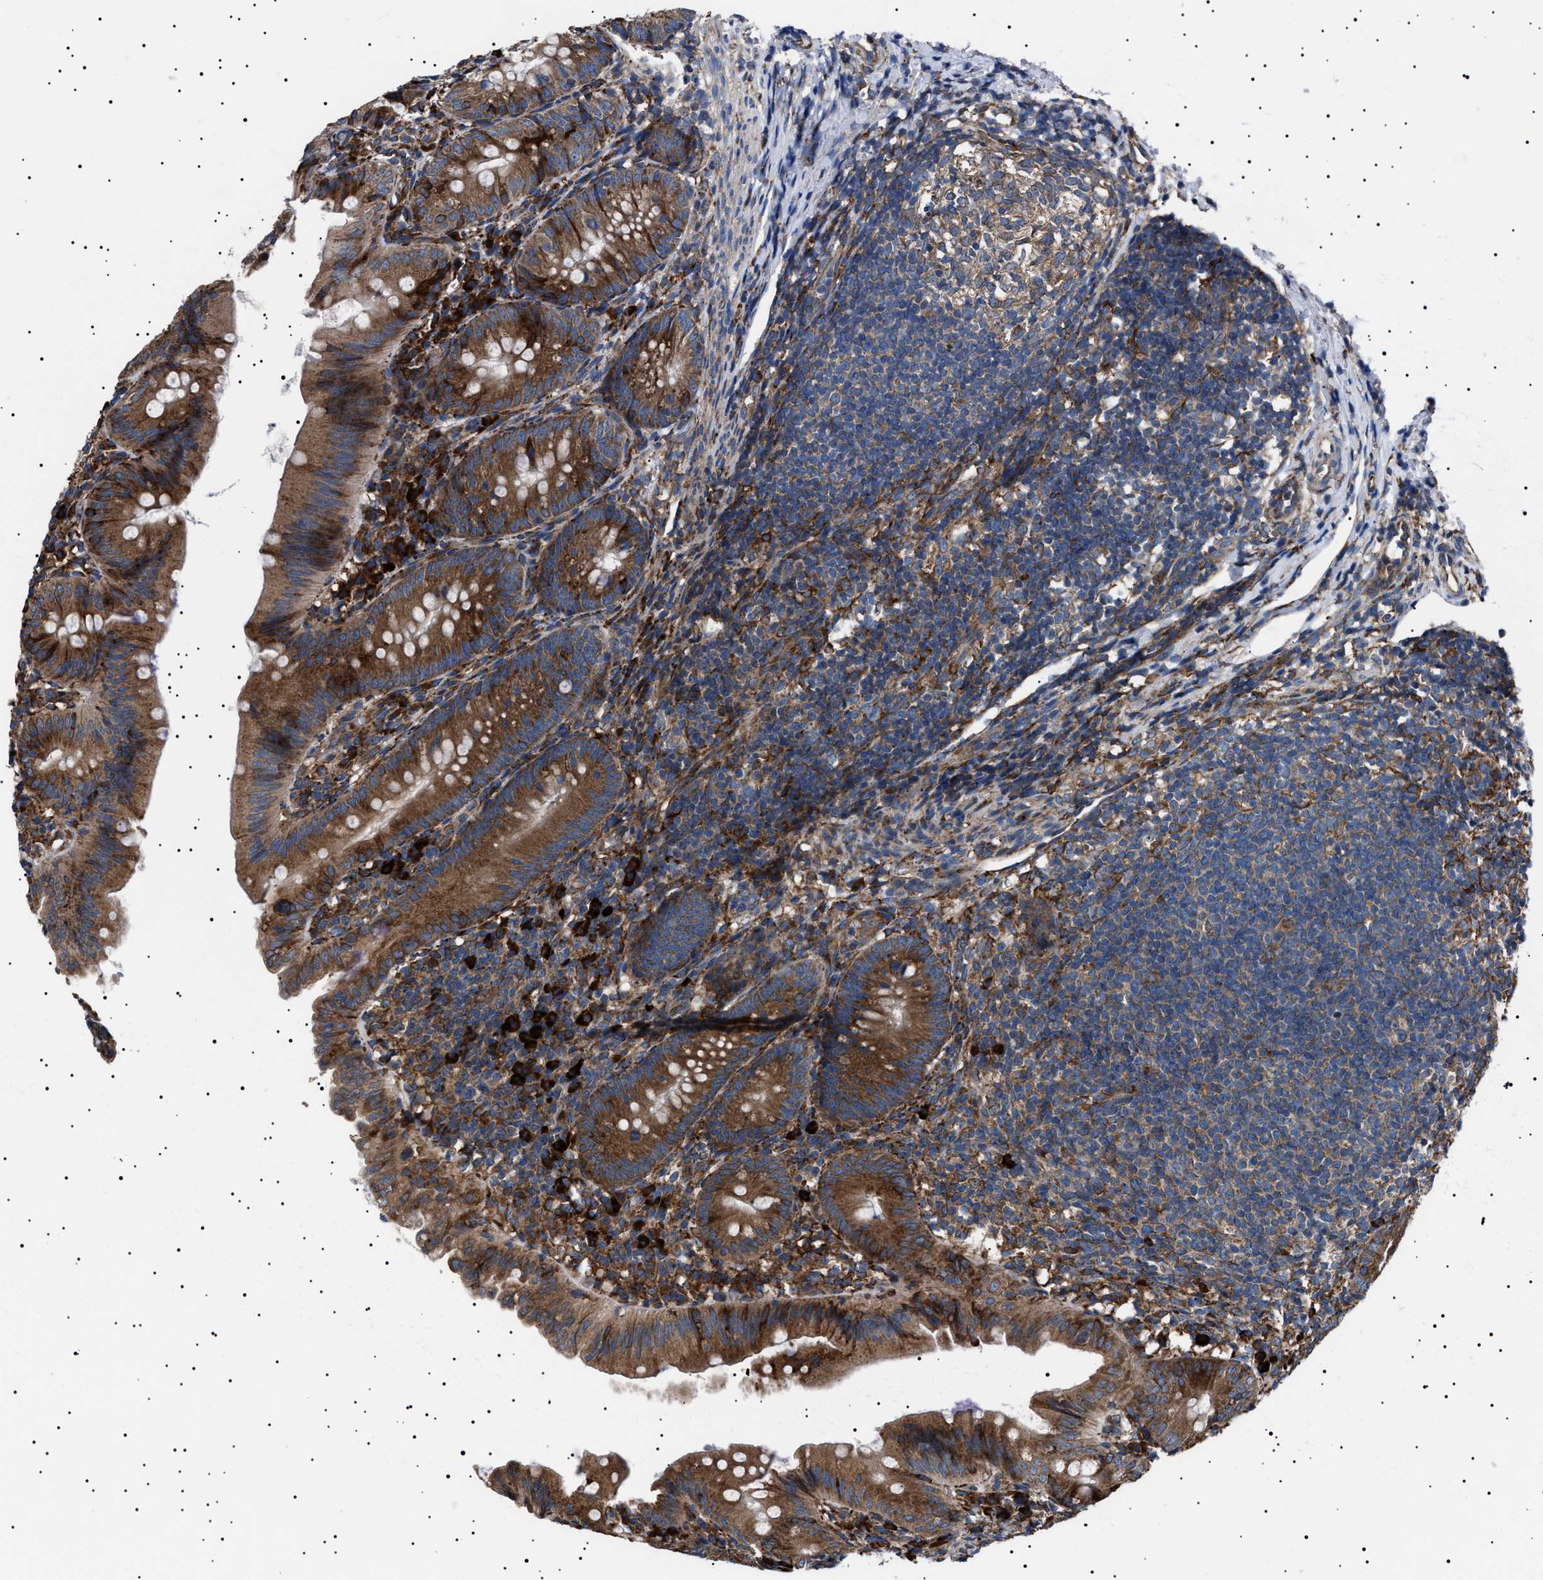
{"staining": {"intensity": "strong", "quantity": ">75%", "location": "cytoplasmic/membranous"}, "tissue": "appendix", "cell_type": "Glandular cells", "image_type": "normal", "snomed": [{"axis": "morphology", "description": "Normal tissue, NOS"}, {"axis": "topography", "description": "Appendix"}], "caption": "This histopathology image reveals normal appendix stained with IHC to label a protein in brown. The cytoplasmic/membranous of glandular cells show strong positivity for the protein. Nuclei are counter-stained blue.", "gene": "TOP1MT", "patient": {"sex": "male", "age": 1}}